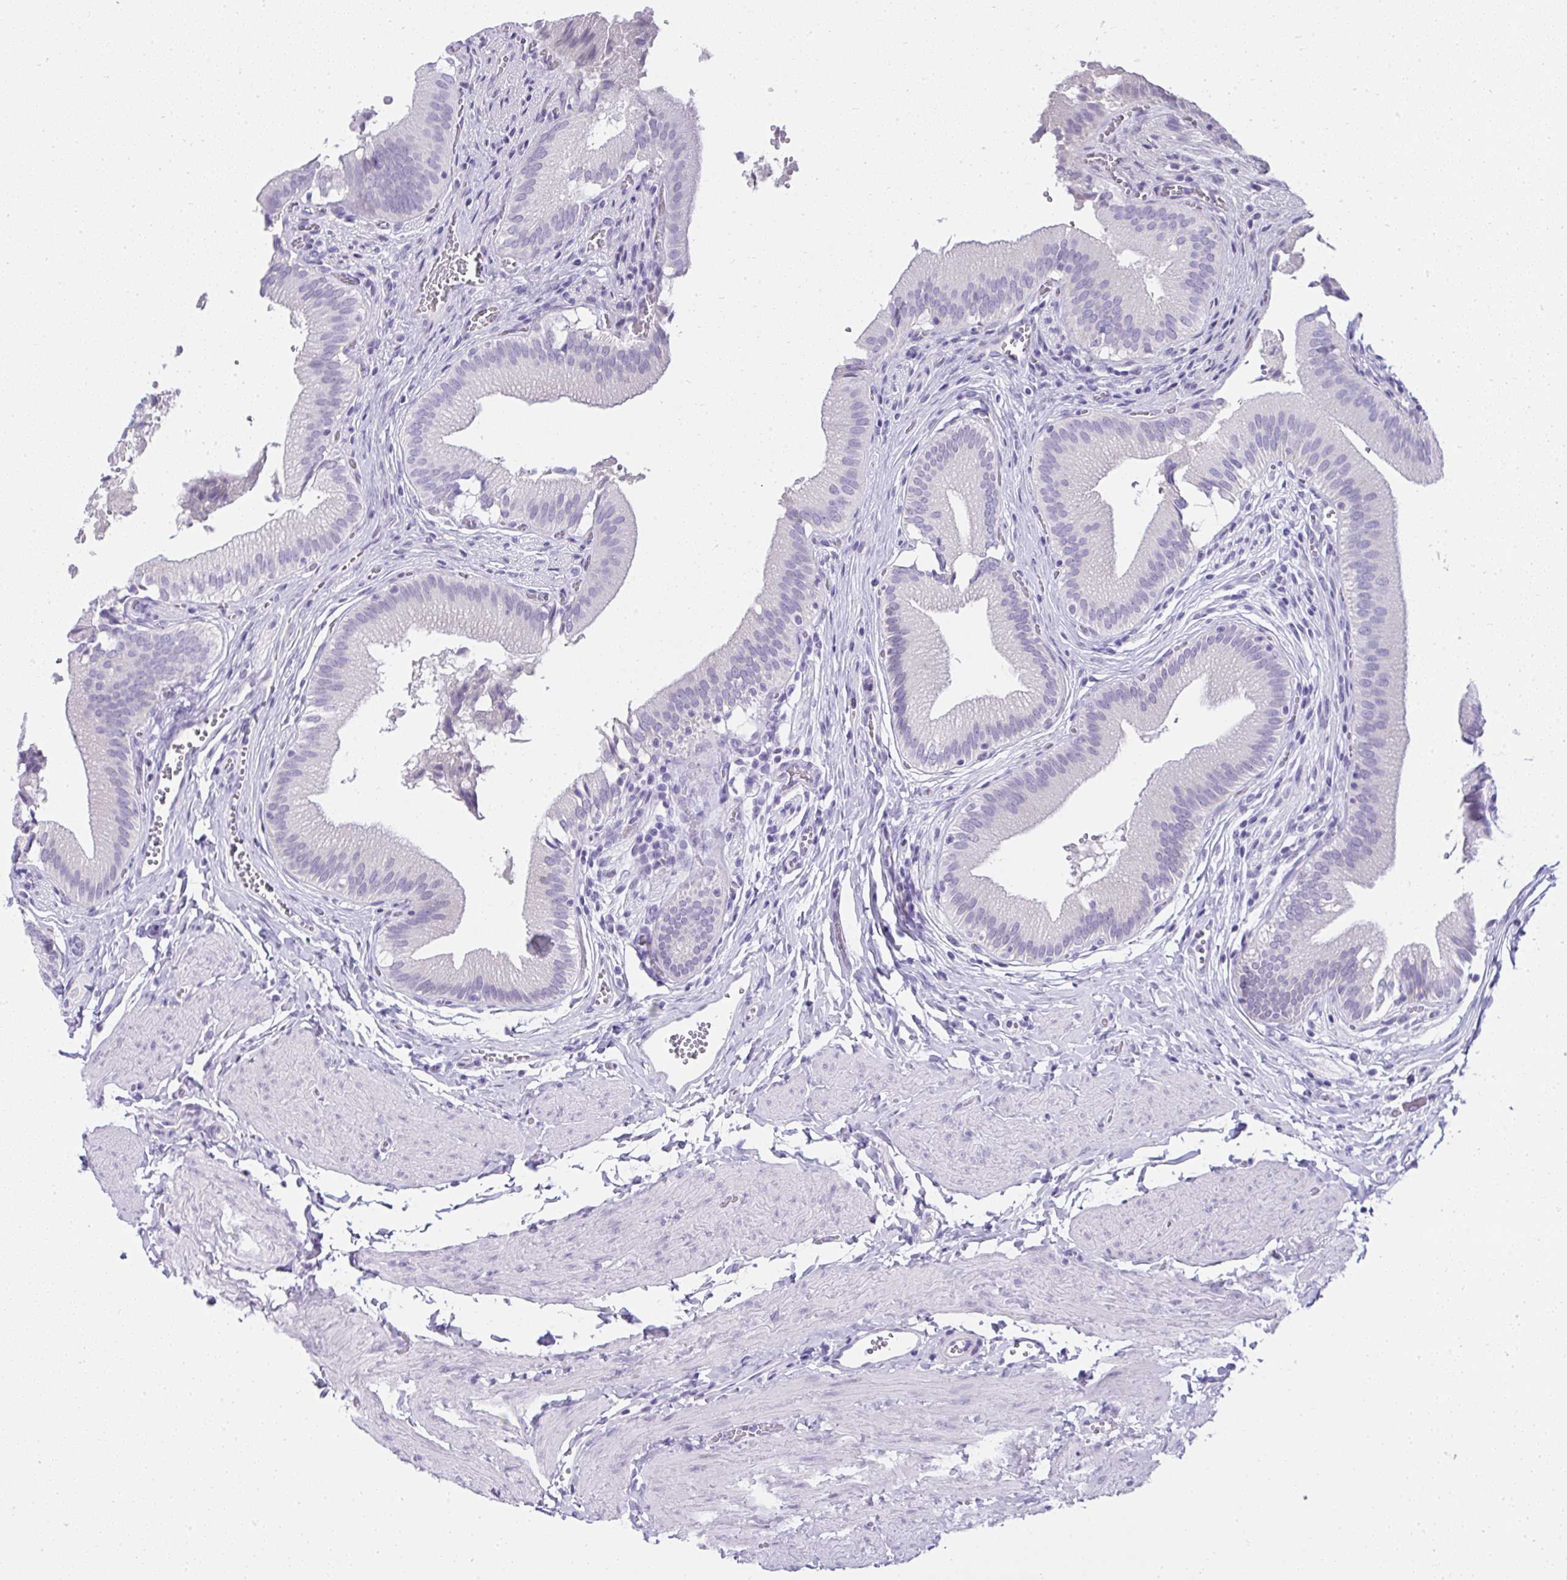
{"staining": {"intensity": "negative", "quantity": "none", "location": "none"}, "tissue": "gallbladder", "cell_type": "Glandular cells", "image_type": "normal", "snomed": [{"axis": "morphology", "description": "Normal tissue, NOS"}, {"axis": "topography", "description": "Gallbladder"}, {"axis": "topography", "description": "Peripheral nerve tissue"}], "caption": "The image exhibits no staining of glandular cells in normal gallbladder. (DAB immunohistochemistry (IHC) visualized using brightfield microscopy, high magnification).", "gene": "RNF183", "patient": {"sex": "male", "age": 17}}